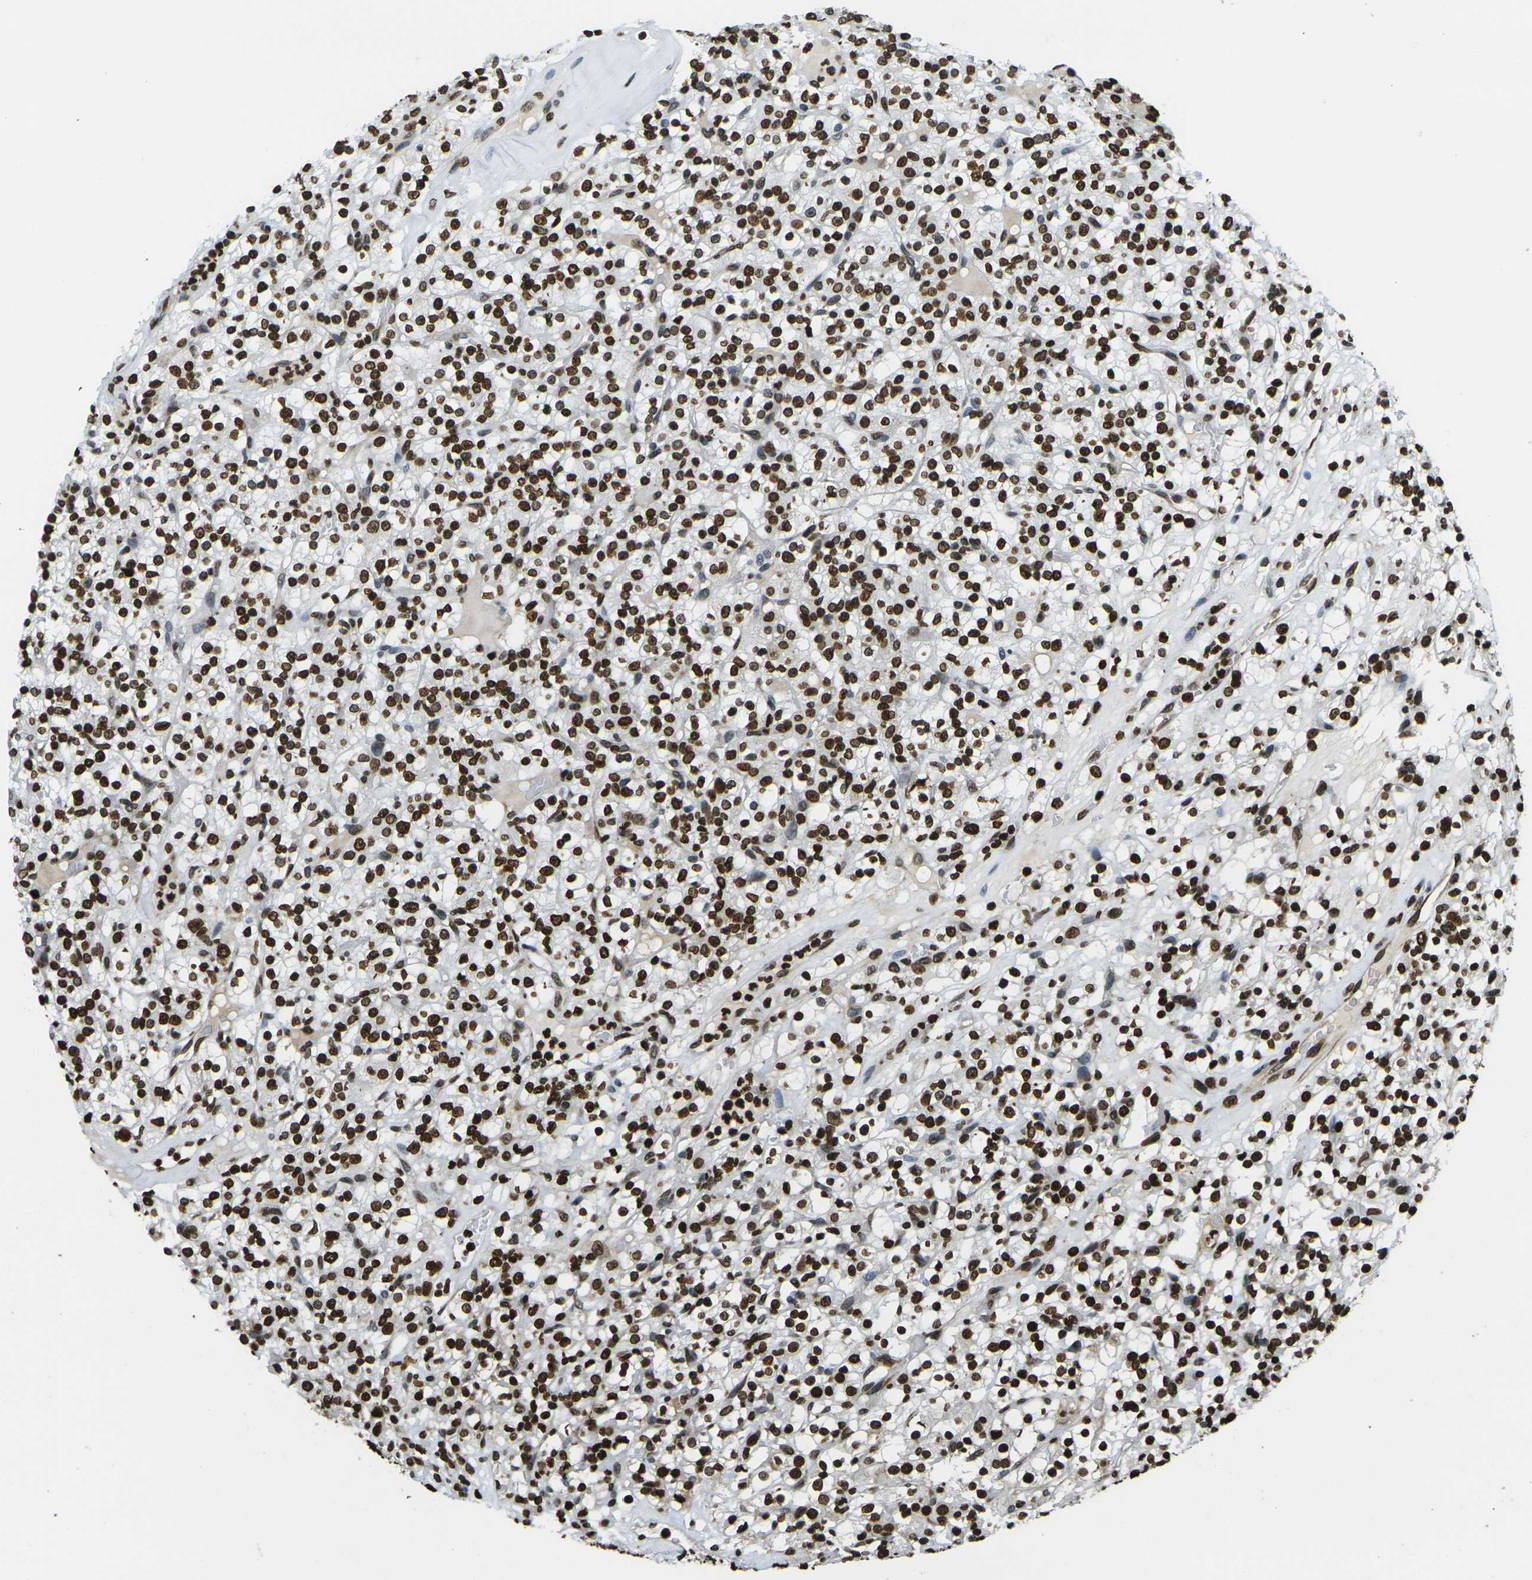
{"staining": {"intensity": "strong", "quantity": ">75%", "location": "nuclear"}, "tissue": "renal cancer", "cell_type": "Tumor cells", "image_type": "cancer", "snomed": [{"axis": "morphology", "description": "Normal tissue, NOS"}, {"axis": "morphology", "description": "Adenocarcinoma, NOS"}, {"axis": "topography", "description": "Kidney"}], "caption": "IHC micrograph of neoplastic tissue: human renal cancer stained using IHC shows high levels of strong protein expression localized specifically in the nuclear of tumor cells, appearing as a nuclear brown color.", "gene": "H1-2", "patient": {"sex": "female", "age": 72}}